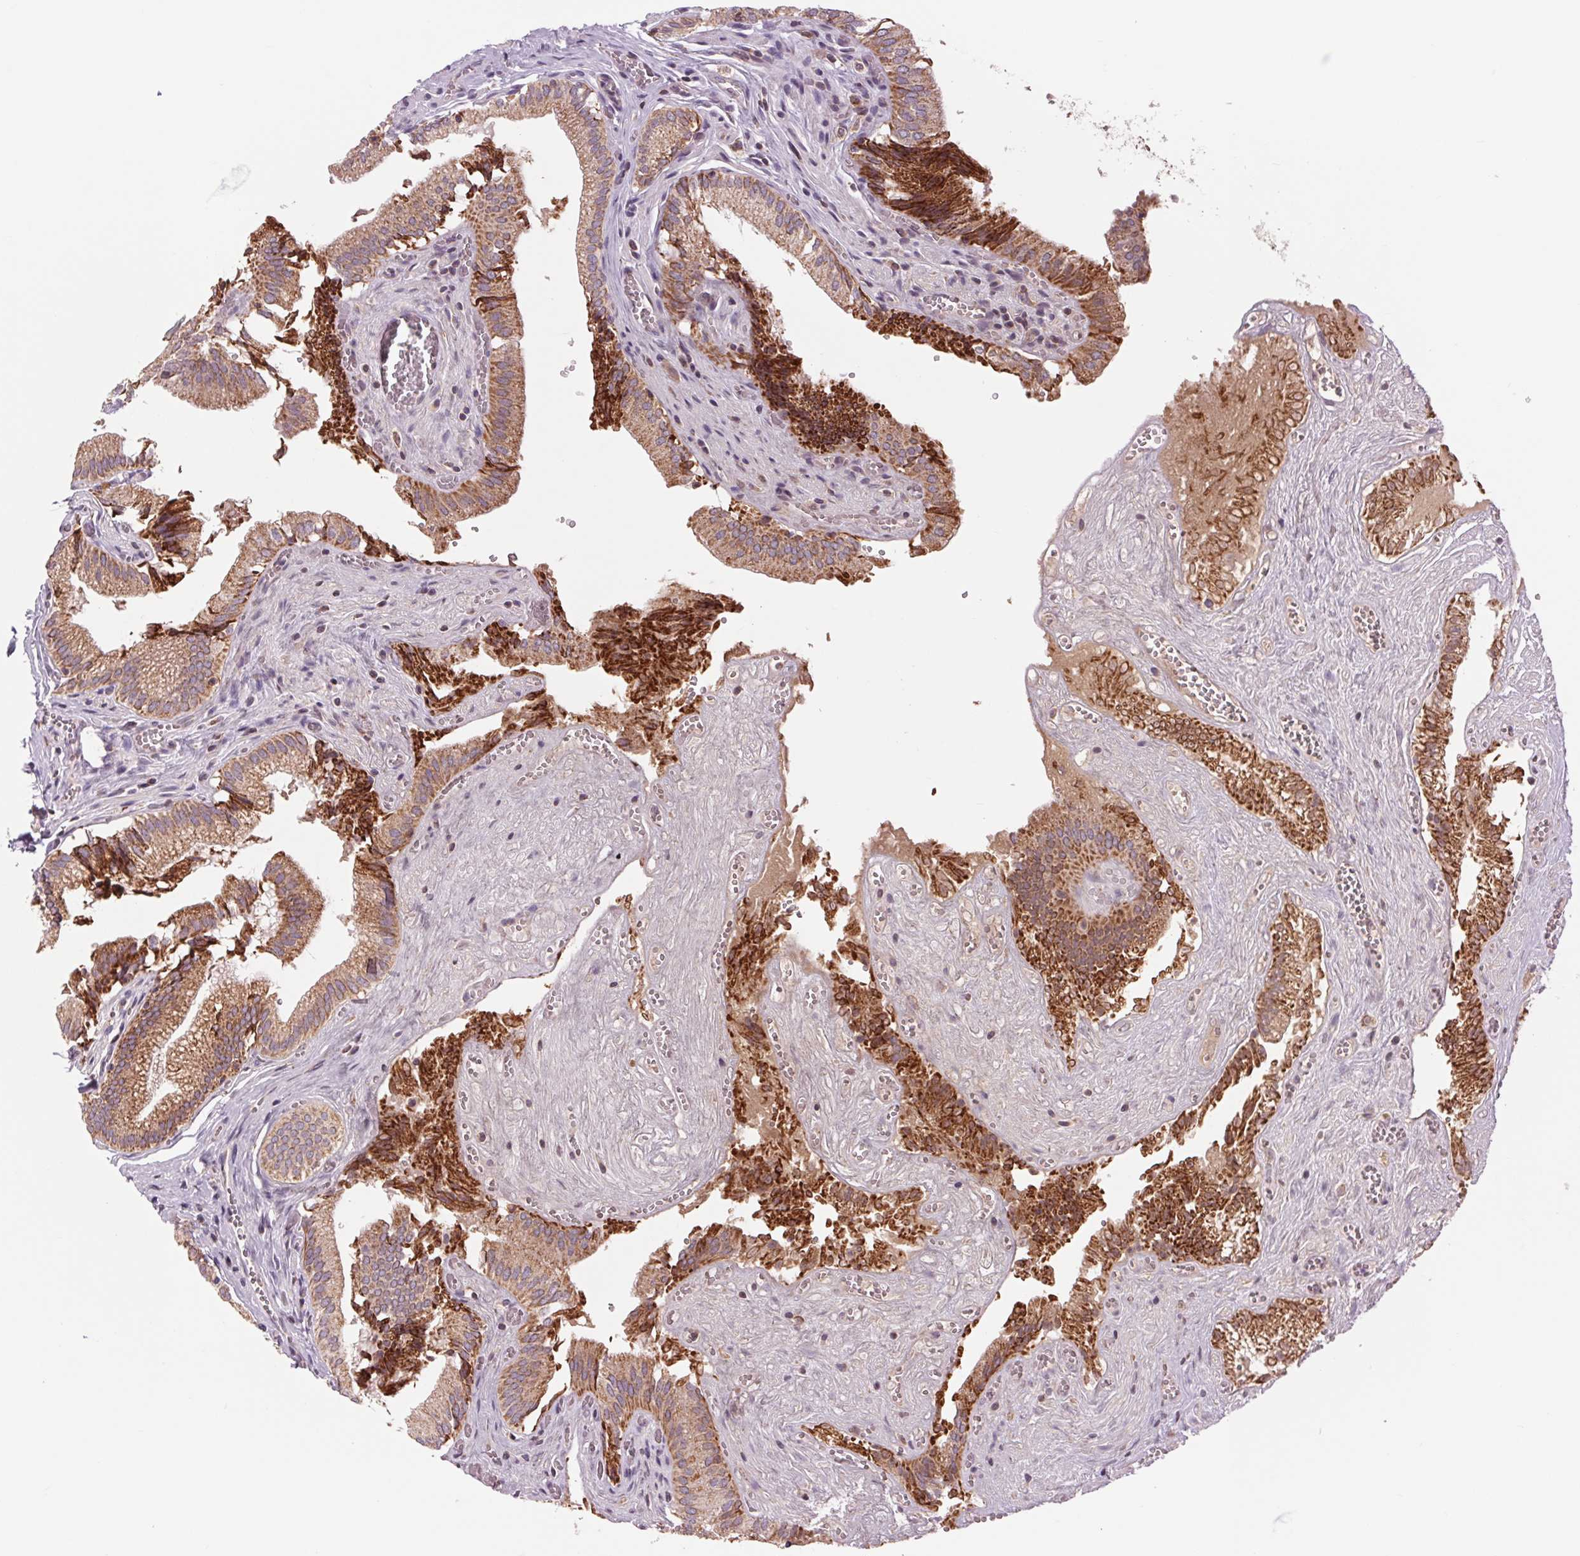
{"staining": {"intensity": "moderate", "quantity": ">75%", "location": "cytoplasmic/membranous"}, "tissue": "gallbladder", "cell_type": "Glandular cells", "image_type": "normal", "snomed": [{"axis": "morphology", "description": "Normal tissue, NOS"}, {"axis": "topography", "description": "Gallbladder"}, {"axis": "topography", "description": "Peripheral nerve tissue"}], "caption": "Glandular cells show medium levels of moderate cytoplasmic/membranous positivity in approximately >75% of cells in benign gallbladder.", "gene": "COX6A1", "patient": {"sex": "male", "age": 17}}